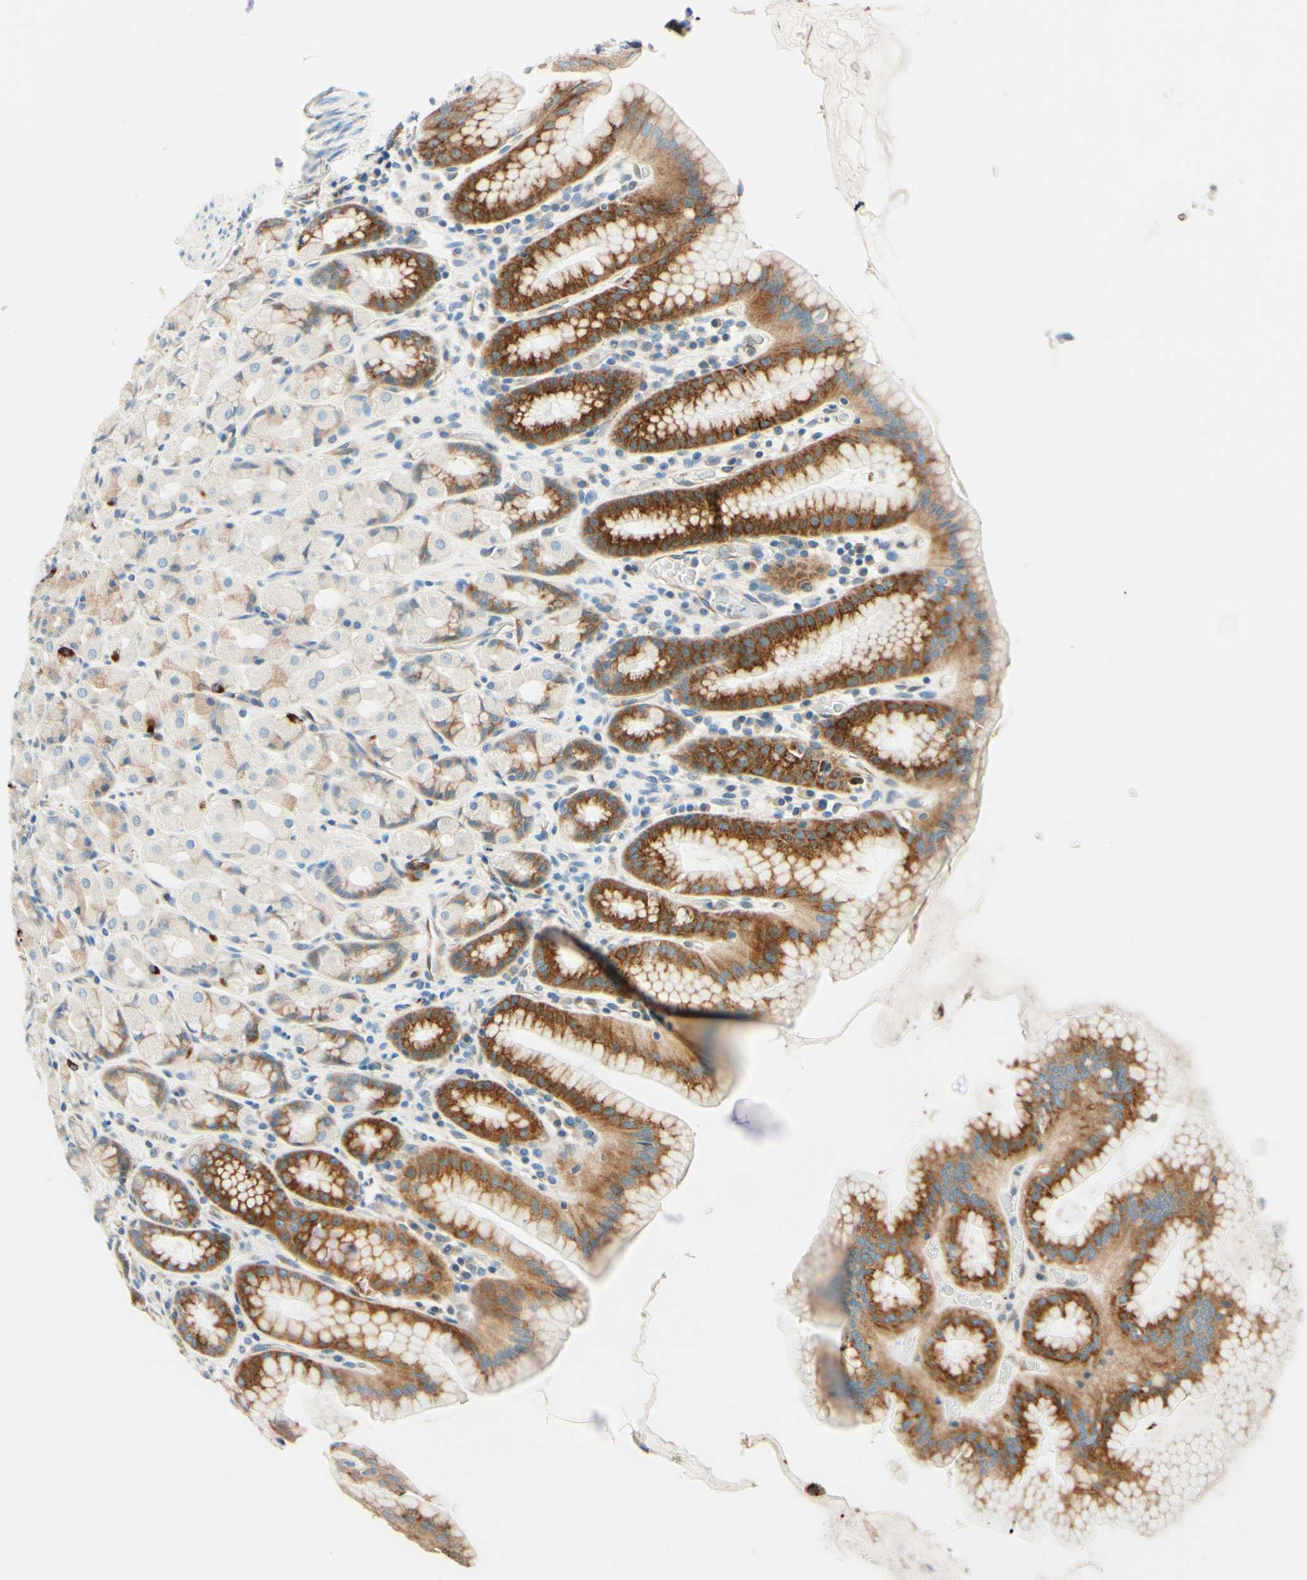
{"staining": {"intensity": "moderate", "quantity": "25%-75%", "location": "cytoplasmic/membranous"}, "tissue": "stomach", "cell_type": "Glandular cells", "image_type": "normal", "snomed": [{"axis": "morphology", "description": "Normal tissue, NOS"}, {"axis": "topography", "description": "Stomach, upper"}], "caption": "A photomicrograph of stomach stained for a protein reveals moderate cytoplasmic/membranous brown staining in glandular cells. (DAB IHC, brown staining for protein, blue staining for nuclei).", "gene": "TAOK2", "patient": {"sex": "male", "age": 68}}